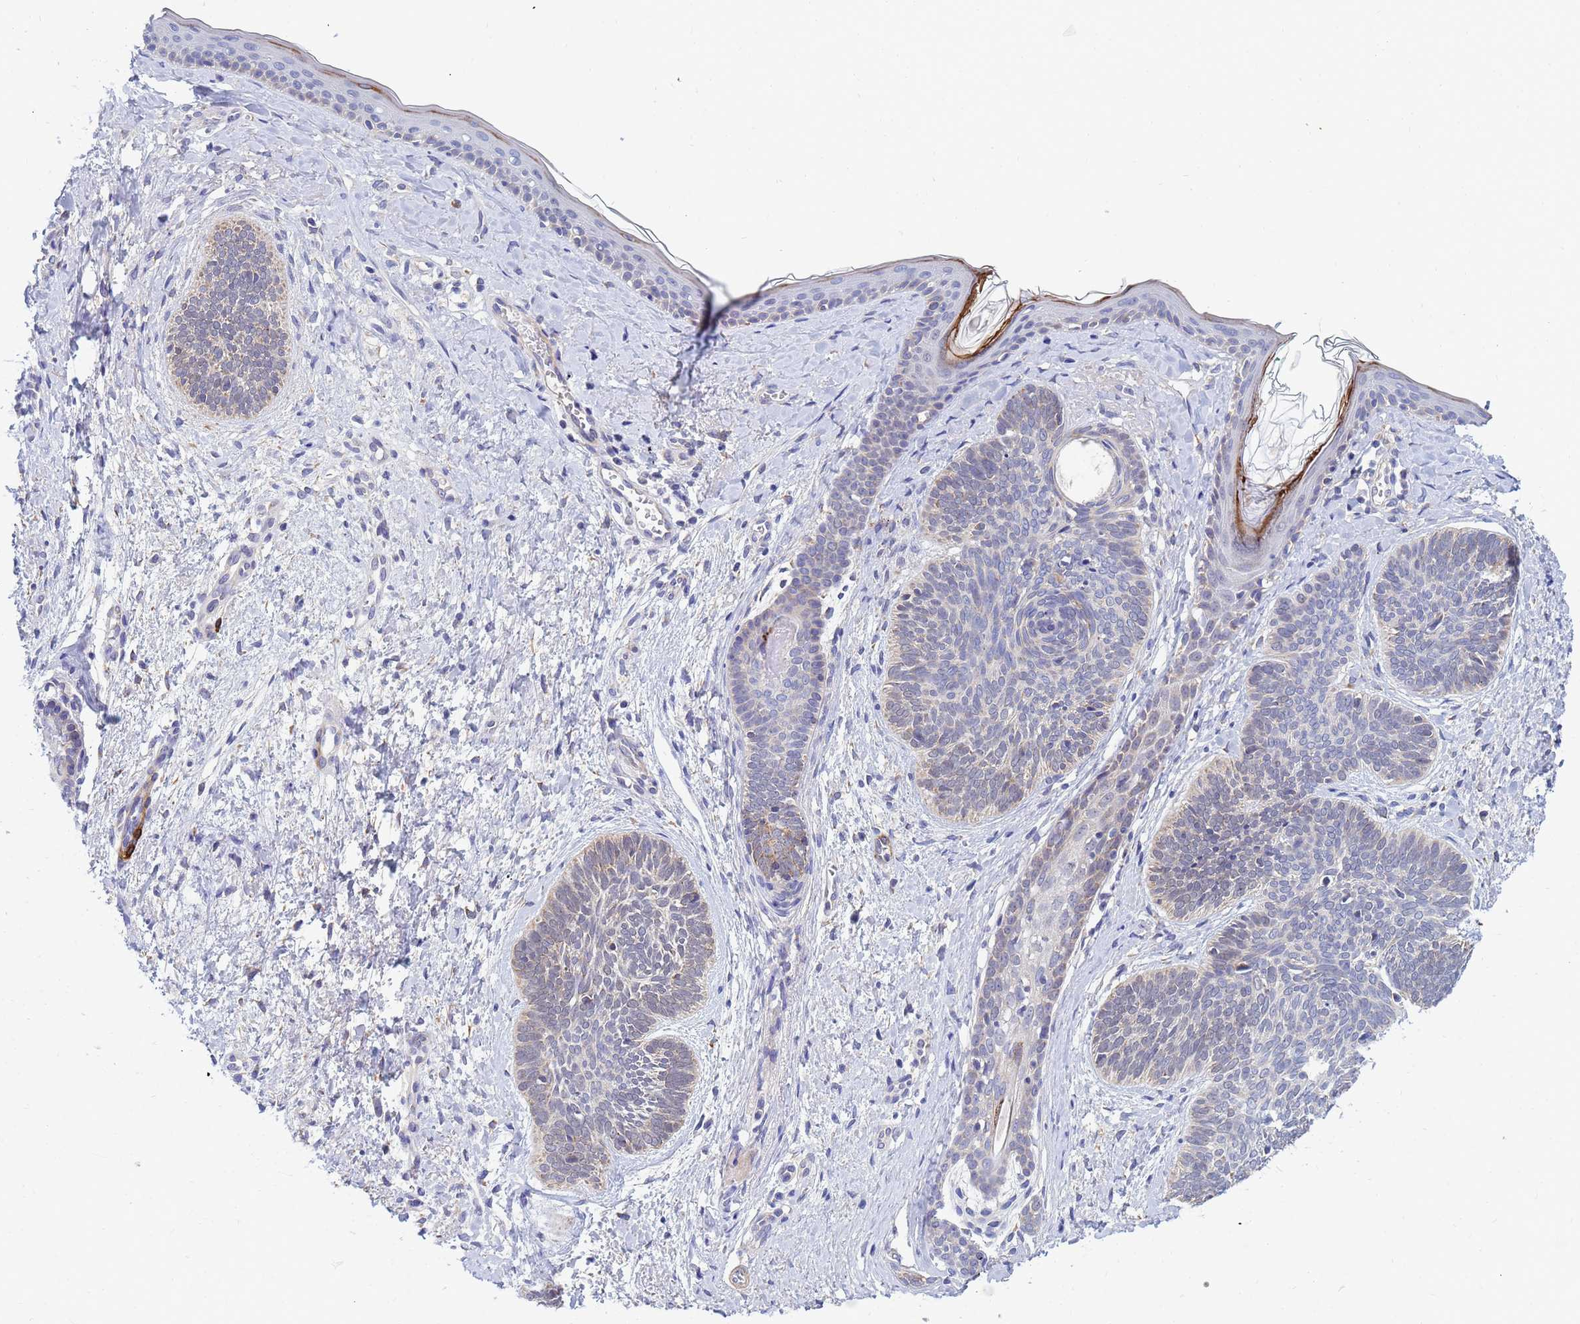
{"staining": {"intensity": "weak", "quantity": "<25%", "location": "cytoplasmic/membranous"}, "tissue": "skin cancer", "cell_type": "Tumor cells", "image_type": "cancer", "snomed": [{"axis": "morphology", "description": "Basal cell carcinoma"}, {"axis": "topography", "description": "Skin"}], "caption": "Immunohistochemical staining of human skin basal cell carcinoma demonstrates no significant staining in tumor cells.", "gene": "SDR39U1", "patient": {"sex": "female", "age": 81}}